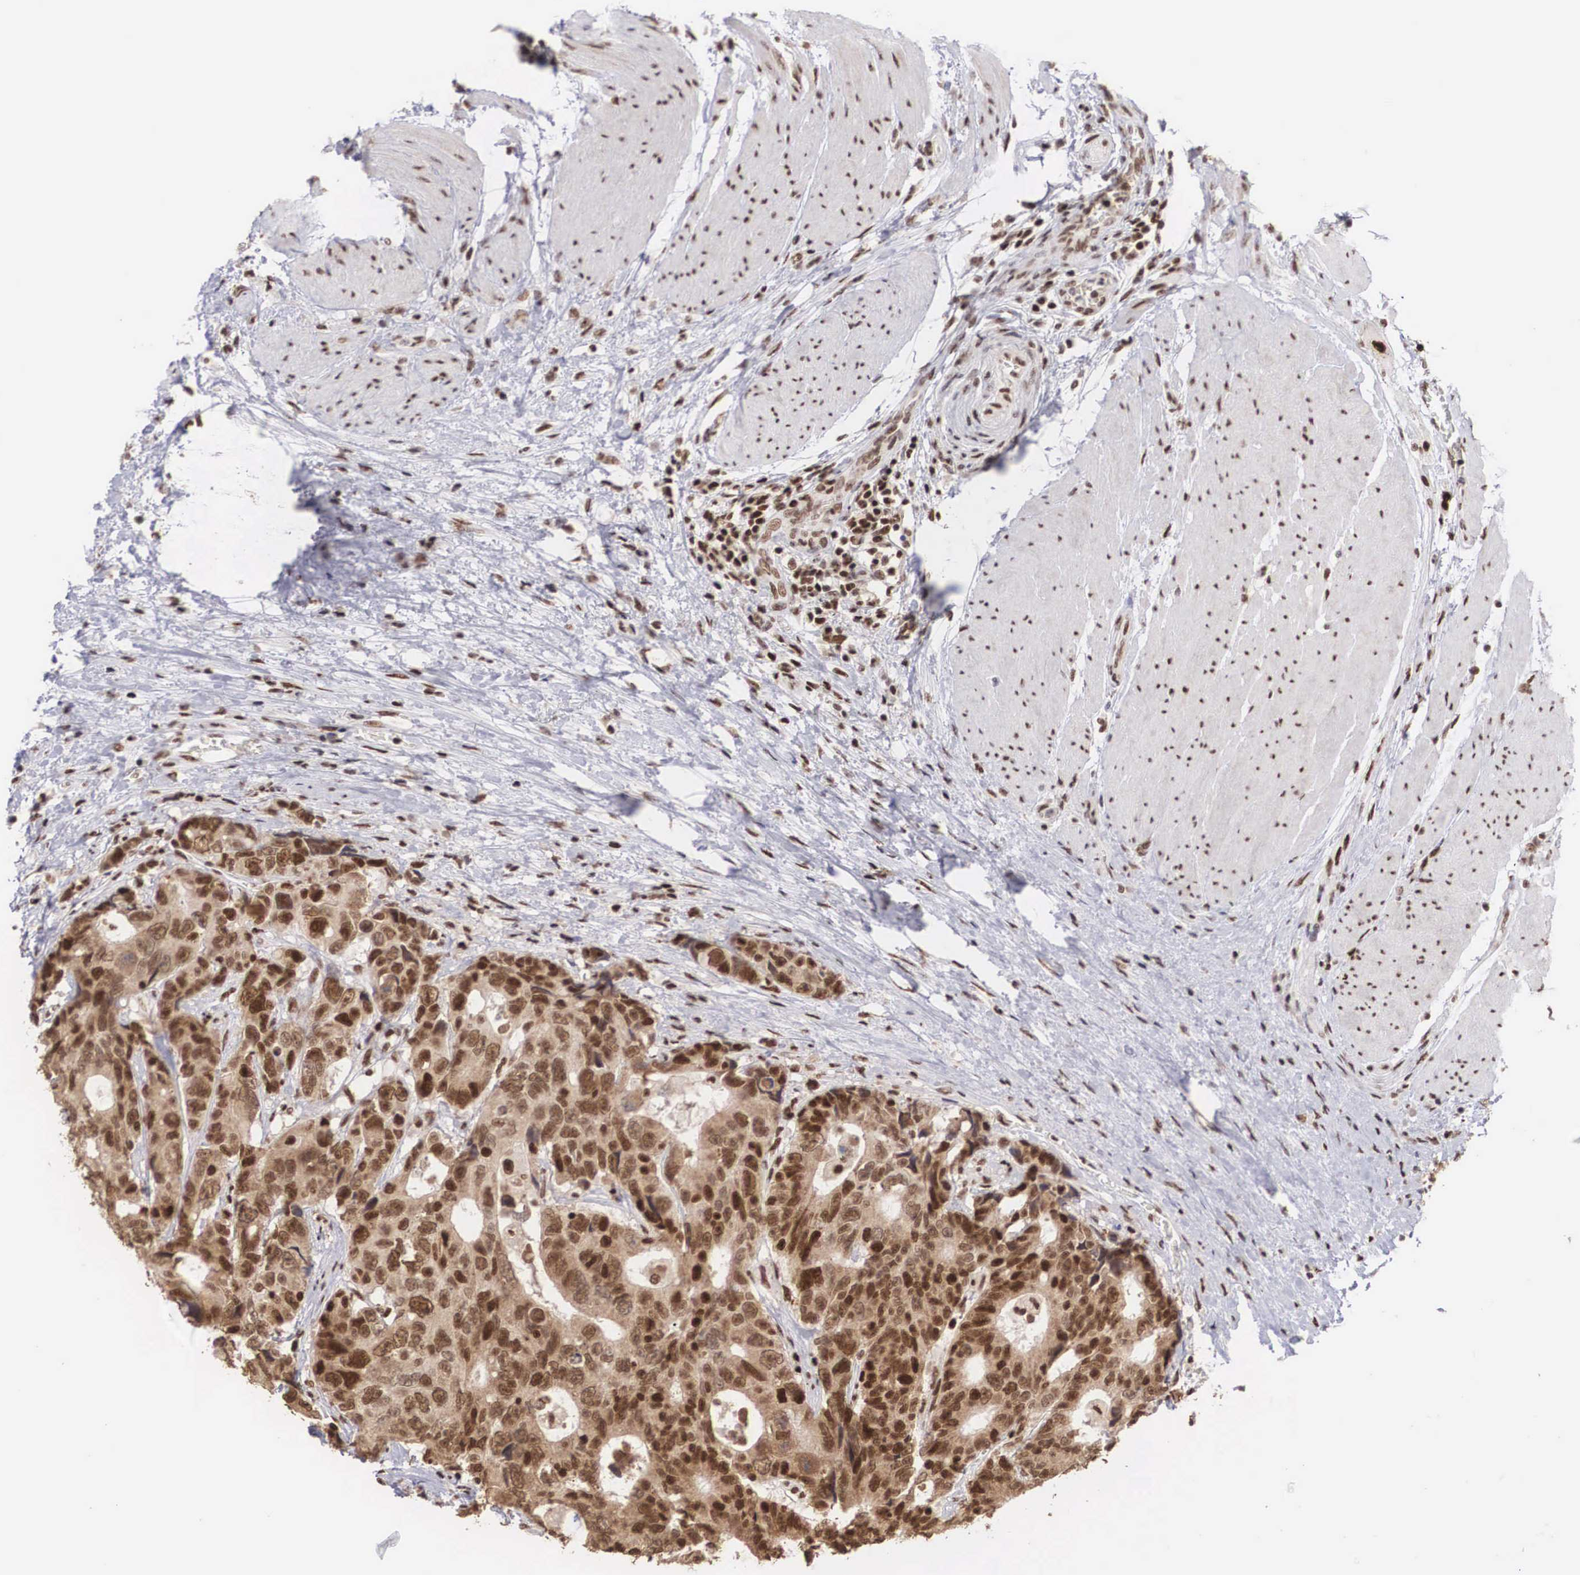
{"staining": {"intensity": "strong", "quantity": ">75%", "location": "cytoplasmic/membranous,nuclear"}, "tissue": "colorectal cancer", "cell_type": "Tumor cells", "image_type": "cancer", "snomed": [{"axis": "morphology", "description": "Adenocarcinoma, NOS"}, {"axis": "topography", "description": "Rectum"}], "caption": "DAB (3,3'-diaminobenzidine) immunohistochemical staining of human colorectal adenocarcinoma demonstrates strong cytoplasmic/membranous and nuclear protein positivity in approximately >75% of tumor cells.", "gene": "HTATSF1", "patient": {"sex": "female", "age": 67}}